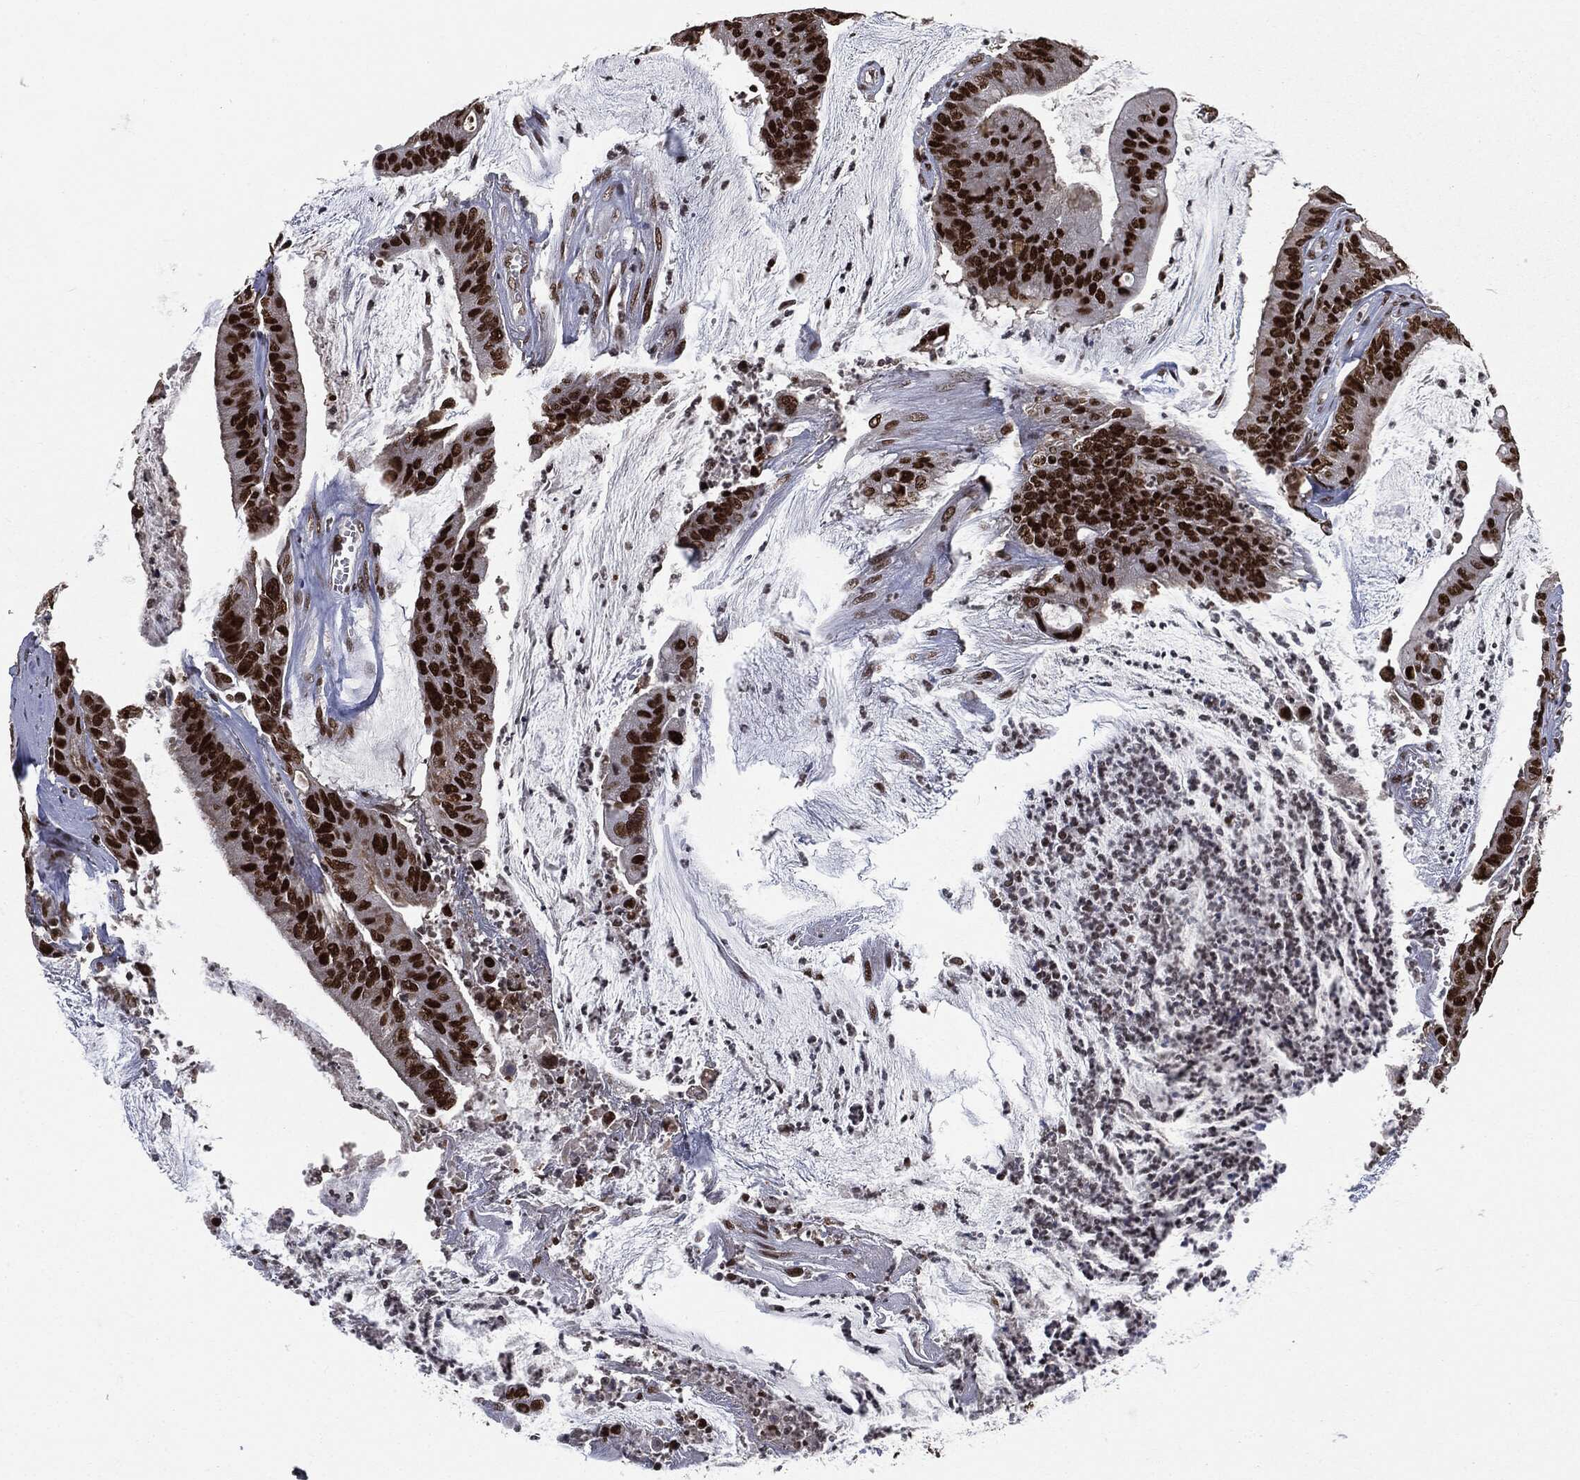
{"staining": {"intensity": "strong", "quantity": ">75%", "location": "nuclear"}, "tissue": "colorectal cancer", "cell_type": "Tumor cells", "image_type": "cancer", "snomed": [{"axis": "morphology", "description": "Adenocarcinoma, NOS"}, {"axis": "topography", "description": "Colon"}], "caption": "Protein staining by IHC displays strong nuclear expression in about >75% of tumor cells in colorectal cancer. Using DAB (brown) and hematoxylin (blue) stains, captured at high magnification using brightfield microscopy.", "gene": "DPH2", "patient": {"sex": "female", "age": 69}}